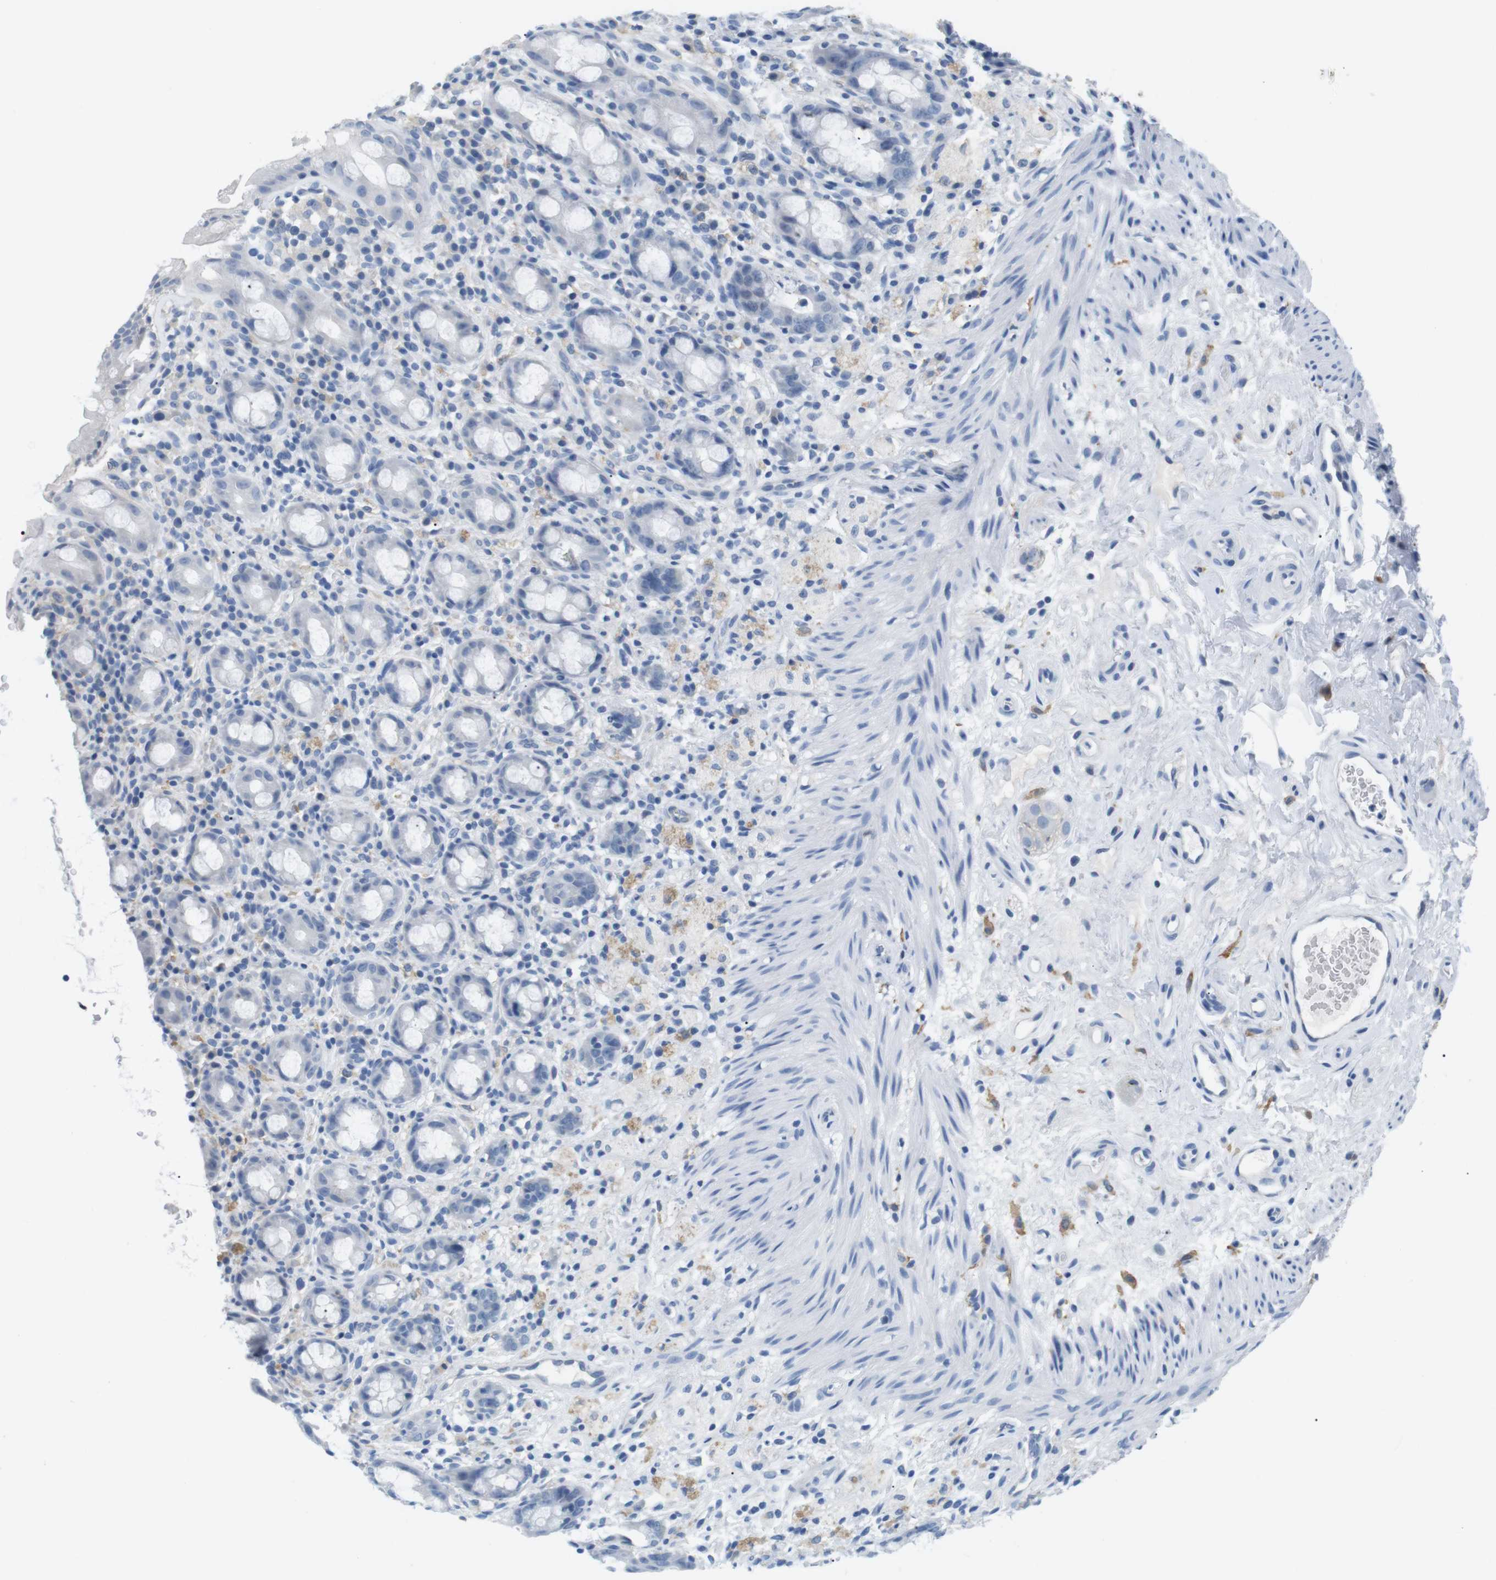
{"staining": {"intensity": "negative", "quantity": "none", "location": "none"}, "tissue": "rectum", "cell_type": "Glandular cells", "image_type": "normal", "snomed": [{"axis": "morphology", "description": "Normal tissue, NOS"}, {"axis": "topography", "description": "Rectum"}], "caption": "Immunohistochemistry photomicrograph of normal rectum: human rectum stained with DAB displays no significant protein positivity in glandular cells.", "gene": "FCGRT", "patient": {"sex": "male", "age": 44}}